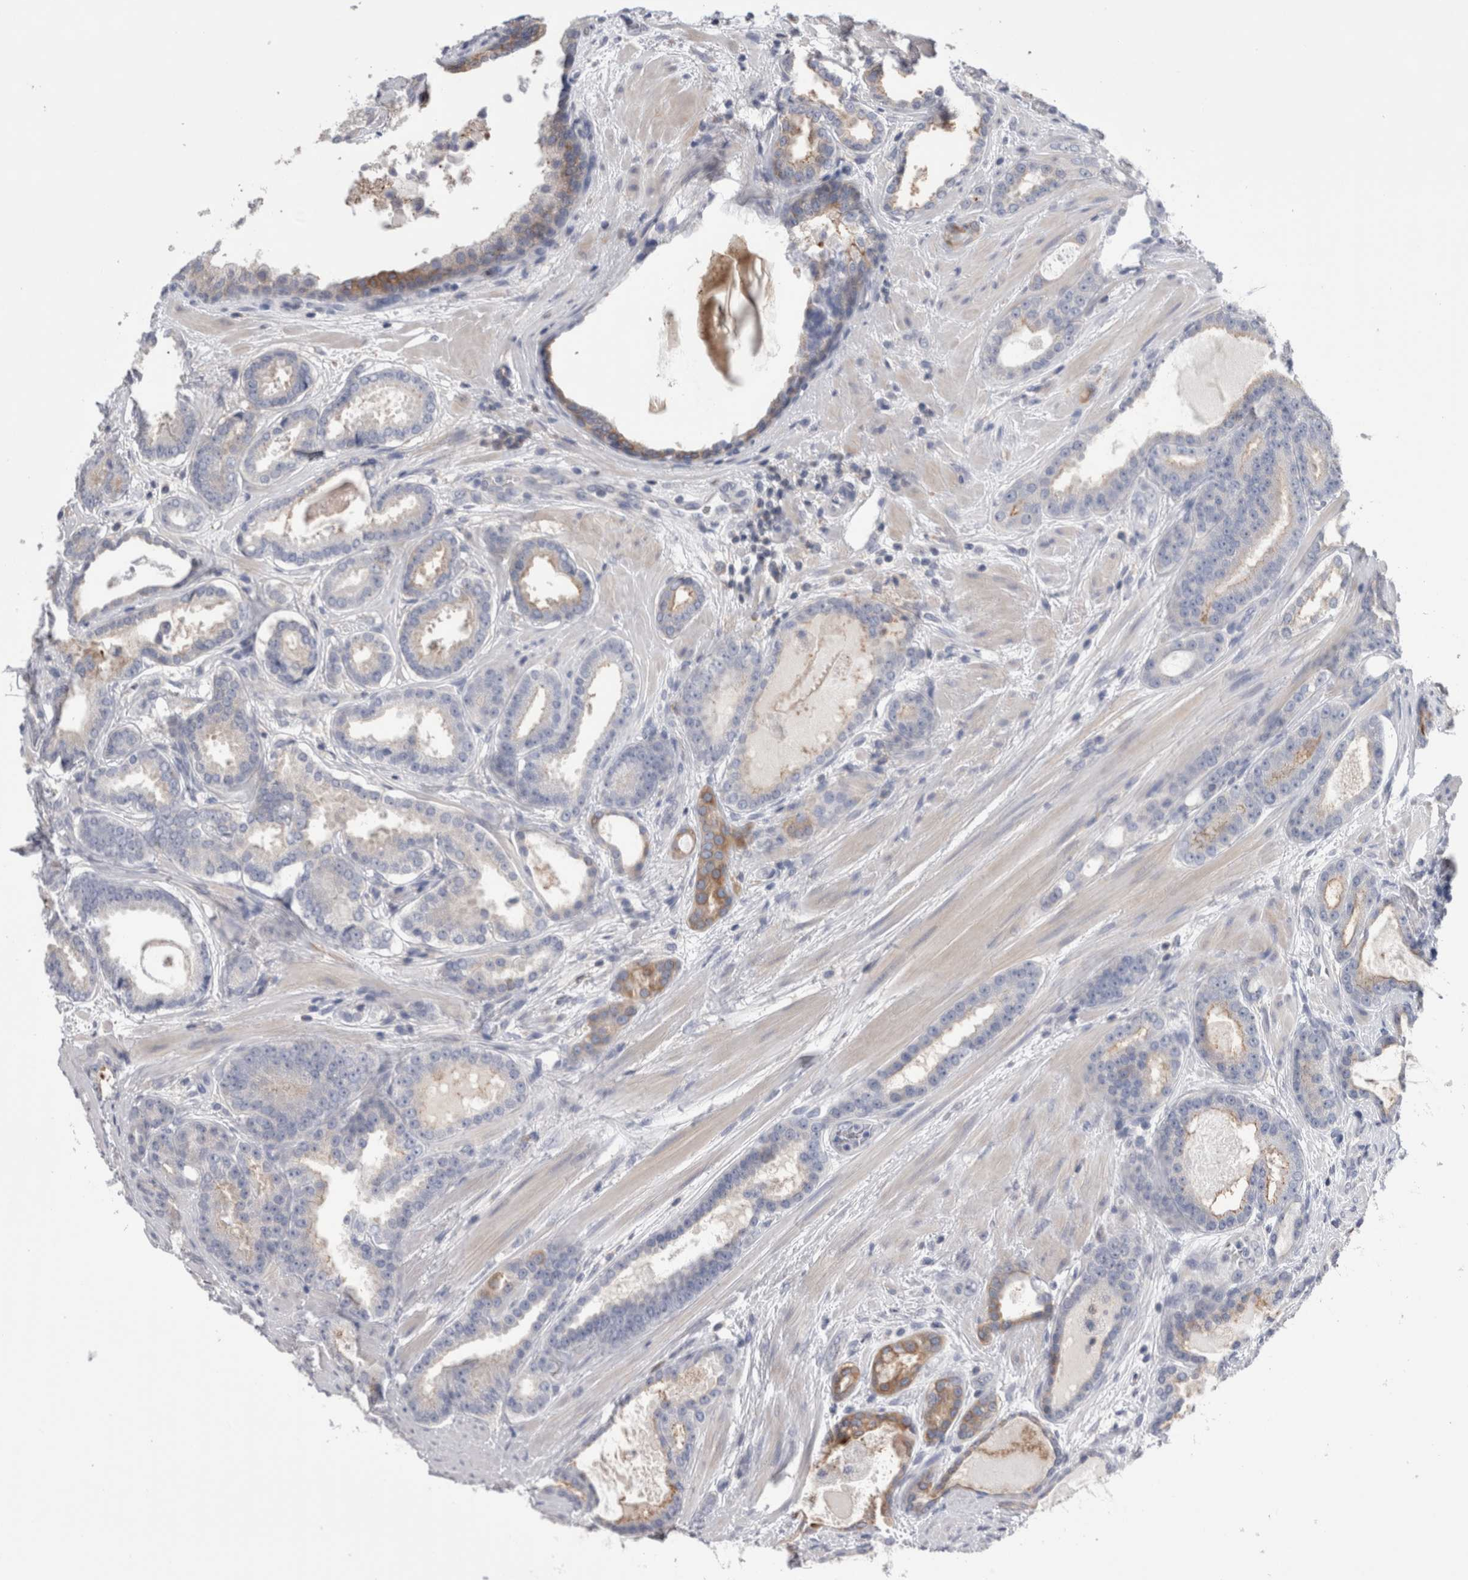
{"staining": {"intensity": "moderate", "quantity": "<25%", "location": "cytoplasmic/membranous"}, "tissue": "prostate cancer", "cell_type": "Tumor cells", "image_type": "cancer", "snomed": [{"axis": "morphology", "description": "Adenocarcinoma, High grade"}, {"axis": "topography", "description": "Prostate"}], "caption": "The histopathology image exhibits a brown stain indicating the presence of a protein in the cytoplasmic/membranous of tumor cells in prostate cancer.", "gene": "DCTN6", "patient": {"sex": "male", "age": 60}}